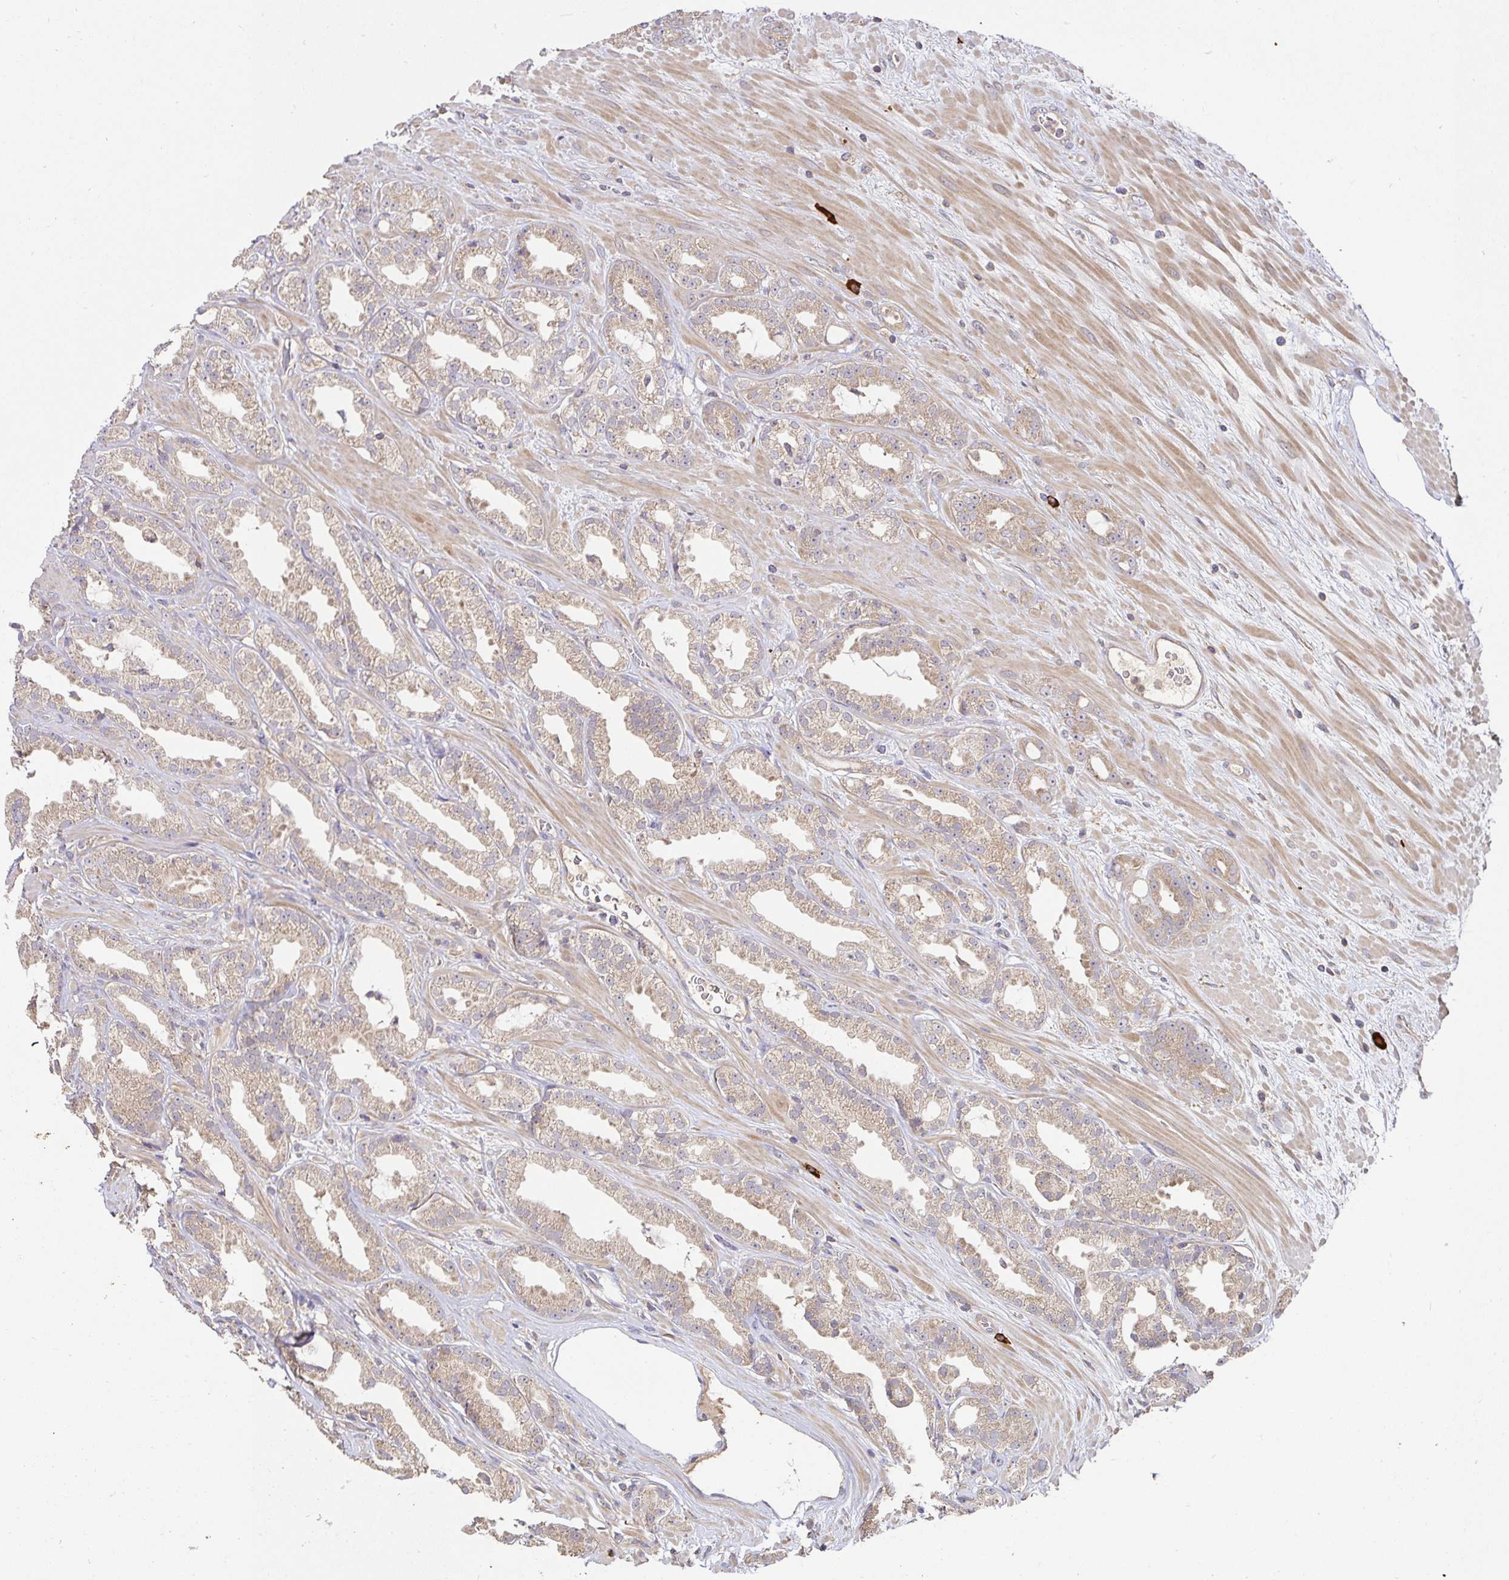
{"staining": {"intensity": "weak", "quantity": "25%-75%", "location": "cytoplasmic/membranous"}, "tissue": "prostate cancer", "cell_type": "Tumor cells", "image_type": "cancer", "snomed": [{"axis": "morphology", "description": "Adenocarcinoma, Low grade"}, {"axis": "topography", "description": "Prostate"}], "caption": "The micrograph shows a brown stain indicating the presence of a protein in the cytoplasmic/membranous of tumor cells in prostate adenocarcinoma (low-grade). (Brightfield microscopy of DAB IHC at high magnification).", "gene": "HAGH", "patient": {"sex": "male", "age": 61}}